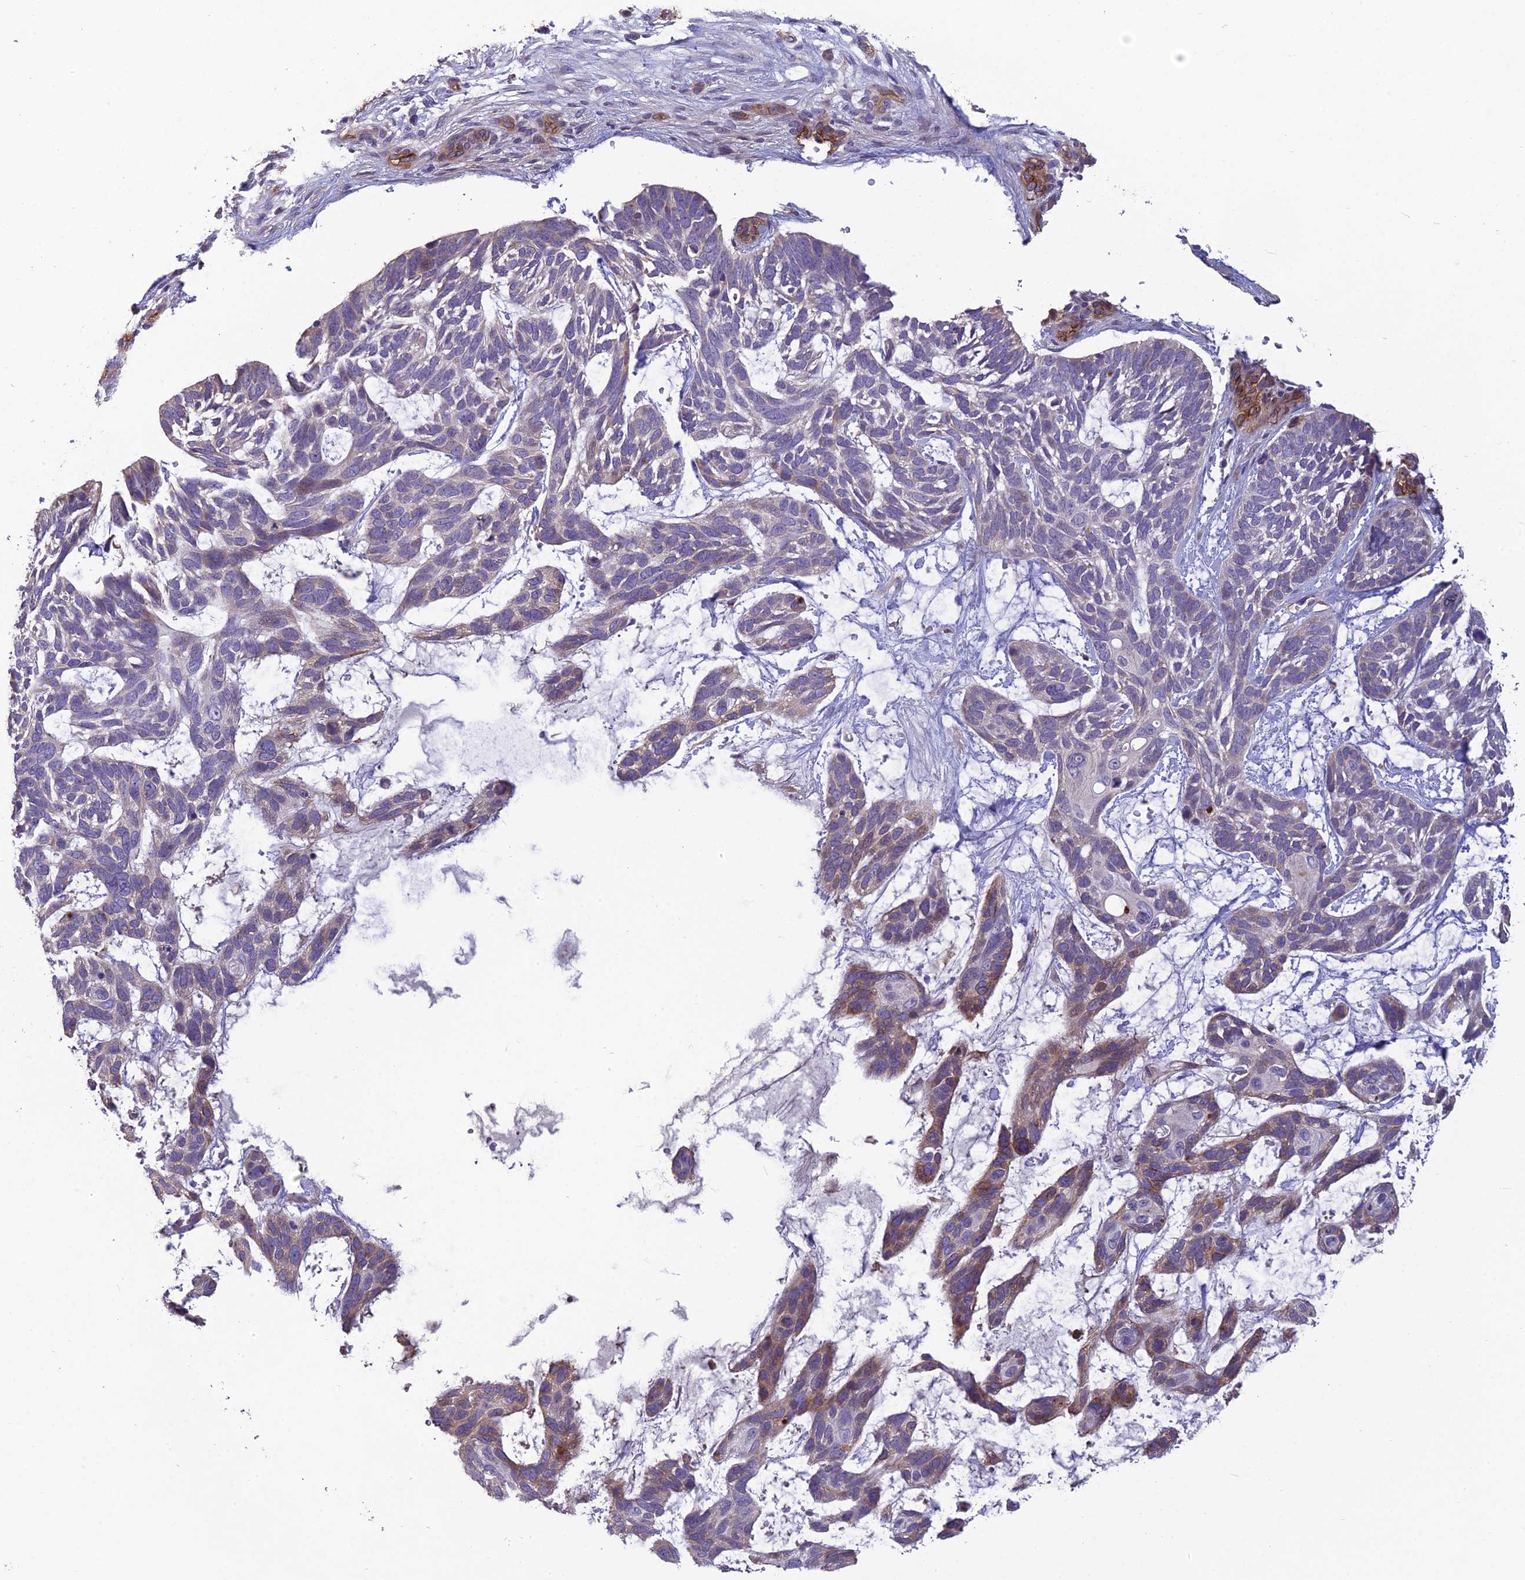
{"staining": {"intensity": "moderate", "quantity": "<25%", "location": "cytoplasmic/membranous"}, "tissue": "skin cancer", "cell_type": "Tumor cells", "image_type": "cancer", "snomed": [{"axis": "morphology", "description": "Basal cell carcinoma"}, {"axis": "topography", "description": "Skin"}], "caption": "Tumor cells reveal low levels of moderate cytoplasmic/membranous staining in about <25% of cells in human basal cell carcinoma (skin). (Brightfield microscopy of DAB IHC at high magnification).", "gene": "TSPAN15", "patient": {"sex": "male", "age": 88}}